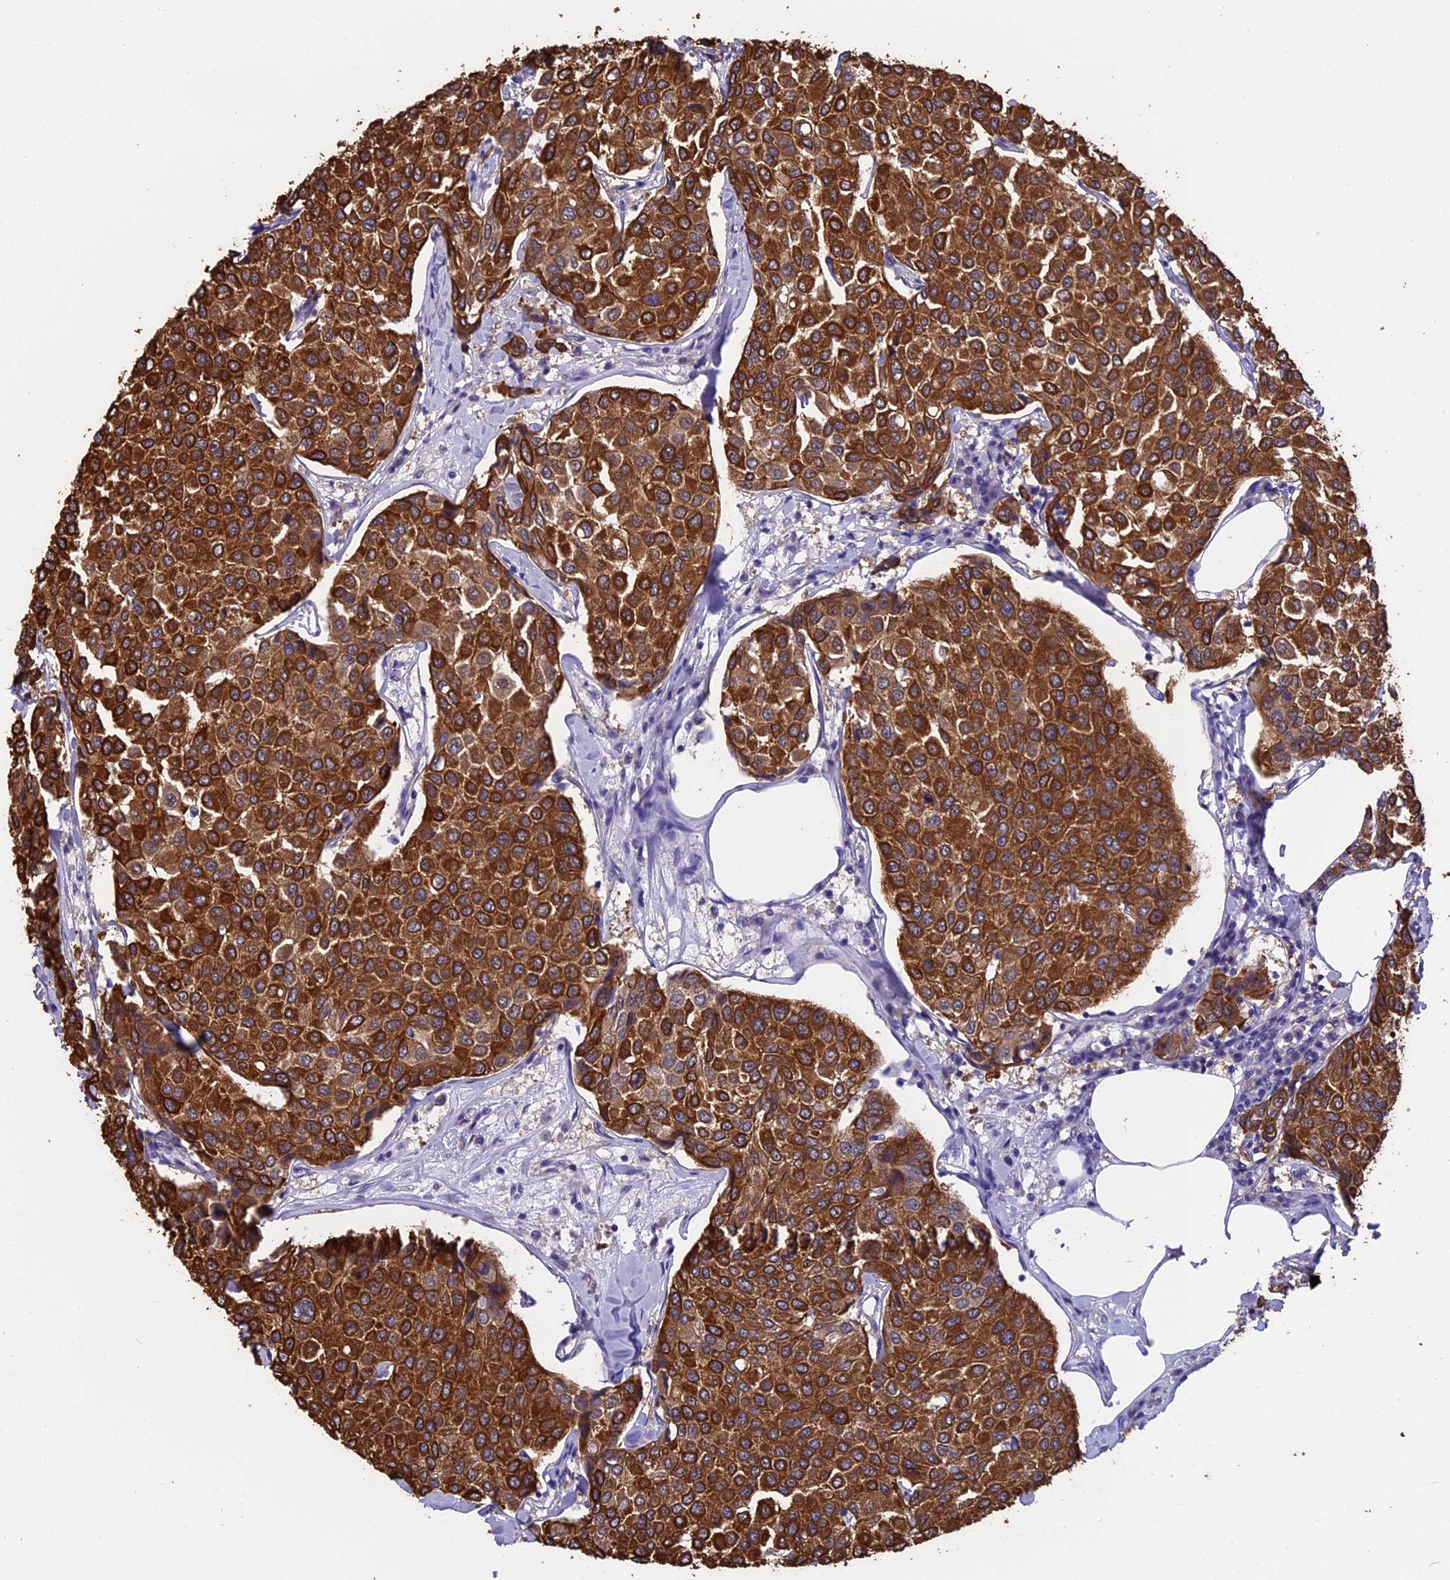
{"staining": {"intensity": "strong", "quantity": ">75%", "location": "cytoplasmic/membranous"}, "tissue": "breast cancer", "cell_type": "Tumor cells", "image_type": "cancer", "snomed": [{"axis": "morphology", "description": "Duct carcinoma"}, {"axis": "topography", "description": "Breast"}], "caption": "An image of human breast cancer (infiltrating ductal carcinoma) stained for a protein demonstrates strong cytoplasmic/membranous brown staining in tumor cells. Ihc stains the protein in brown and the nuclei are stained blue.", "gene": "STUB1", "patient": {"sex": "female", "age": 55}}